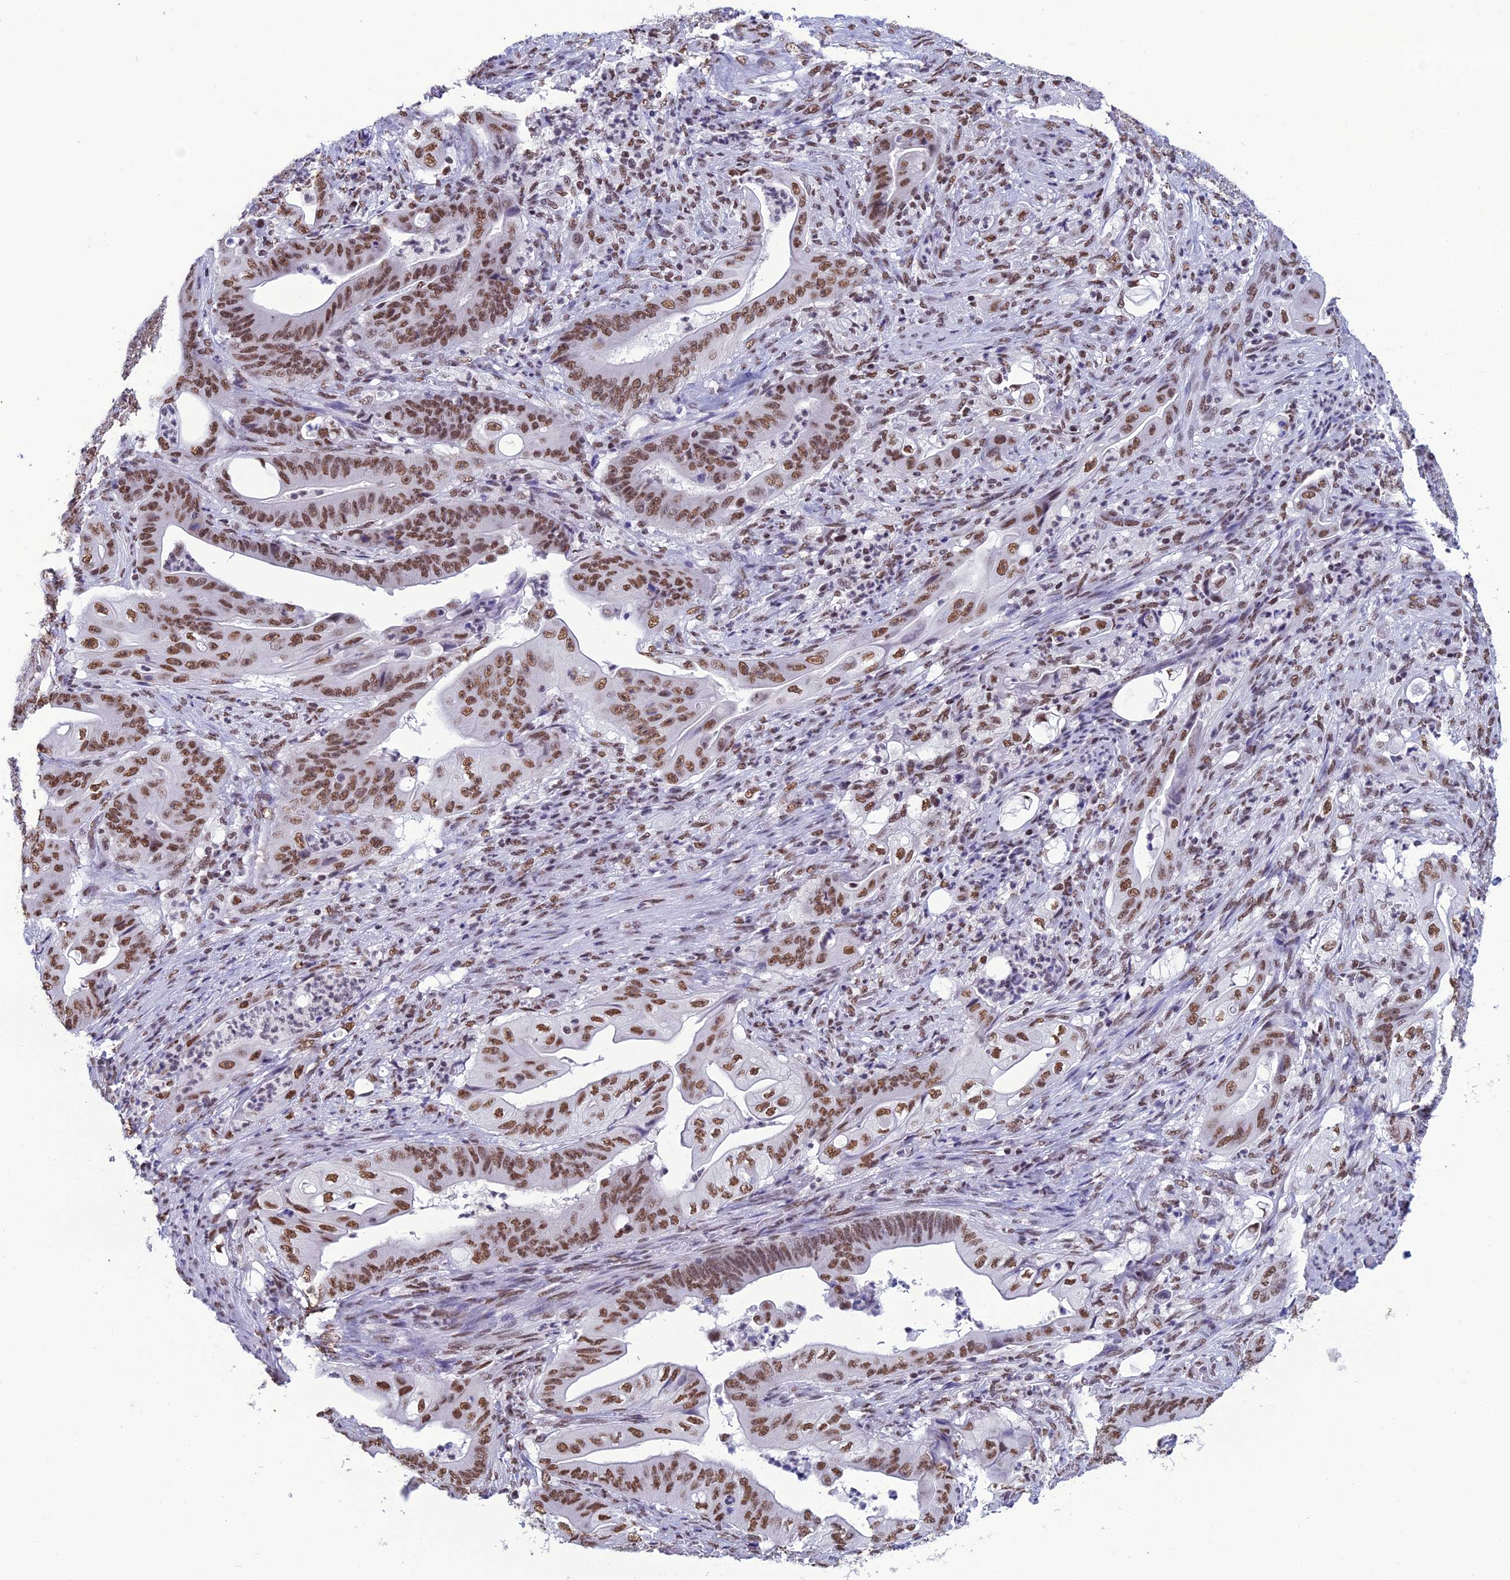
{"staining": {"intensity": "moderate", "quantity": ">75%", "location": "nuclear"}, "tissue": "stomach cancer", "cell_type": "Tumor cells", "image_type": "cancer", "snomed": [{"axis": "morphology", "description": "Adenocarcinoma, NOS"}, {"axis": "topography", "description": "Stomach"}], "caption": "Tumor cells show medium levels of moderate nuclear staining in about >75% of cells in stomach adenocarcinoma.", "gene": "PRAMEF12", "patient": {"sex": "female", "age": 73}}